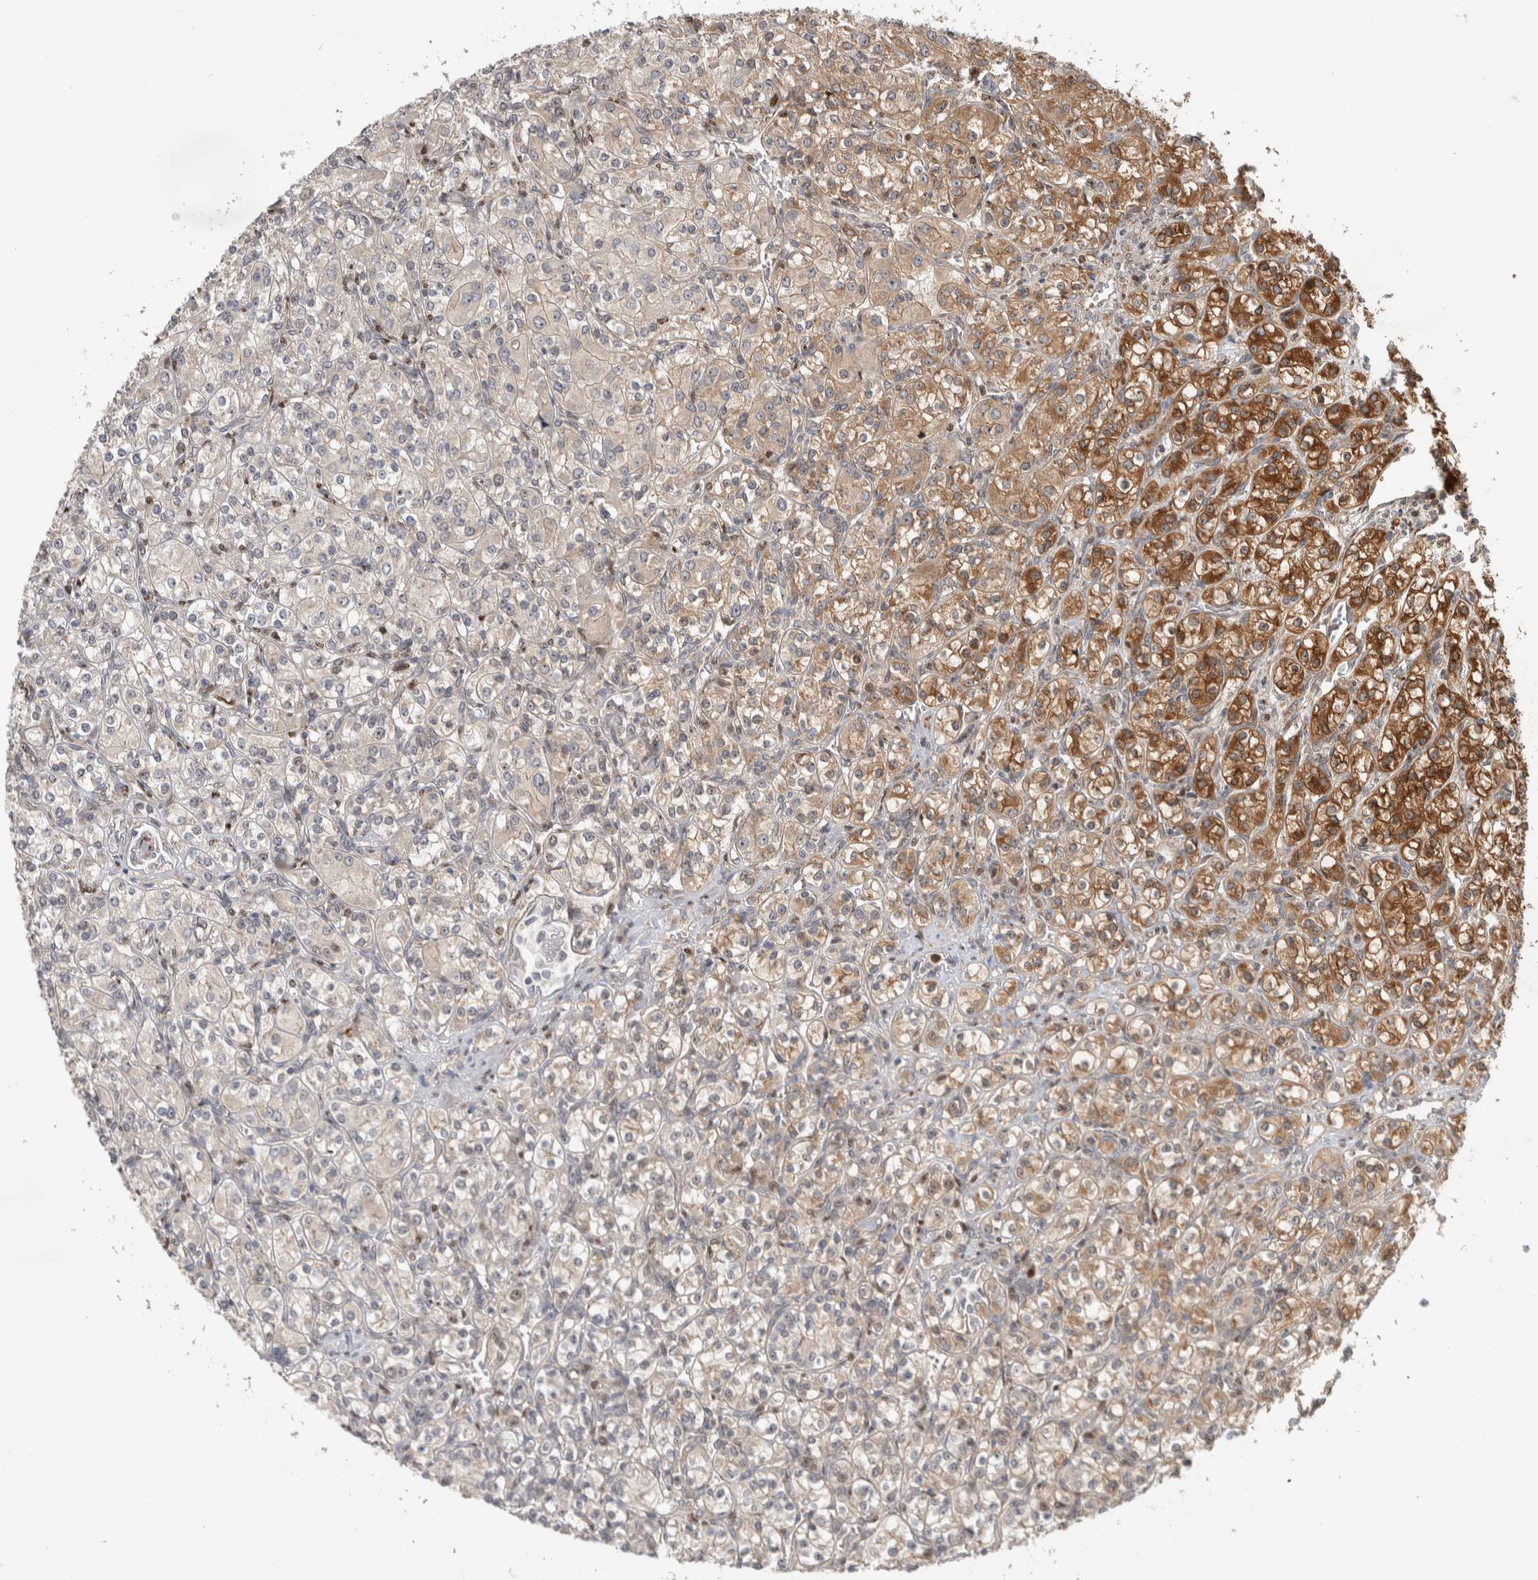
{"staining": {"intensity": "moderate", "quantity": "<25%", "location": "cytoplasmic/membranous"}, "tissue": "renal cancer", "cell_type": "Tumor cells", "image_type": "cancer", "snomed": [{"axis": "morphology", "description": "Adenocarcinoma, NOS"}, {"axis": "topography", "description": "Kidney"}], "caption": "Immunohistochemistry histopathology image of human adenocarcinoma (renal) stained for a protein (brown), which demonstrates low levels of moderate cytoplasmic/membranous positivity in about <25% of tumor cells.", "gene": "INSRR", "patient": {"sex": "male", "age": 77}}